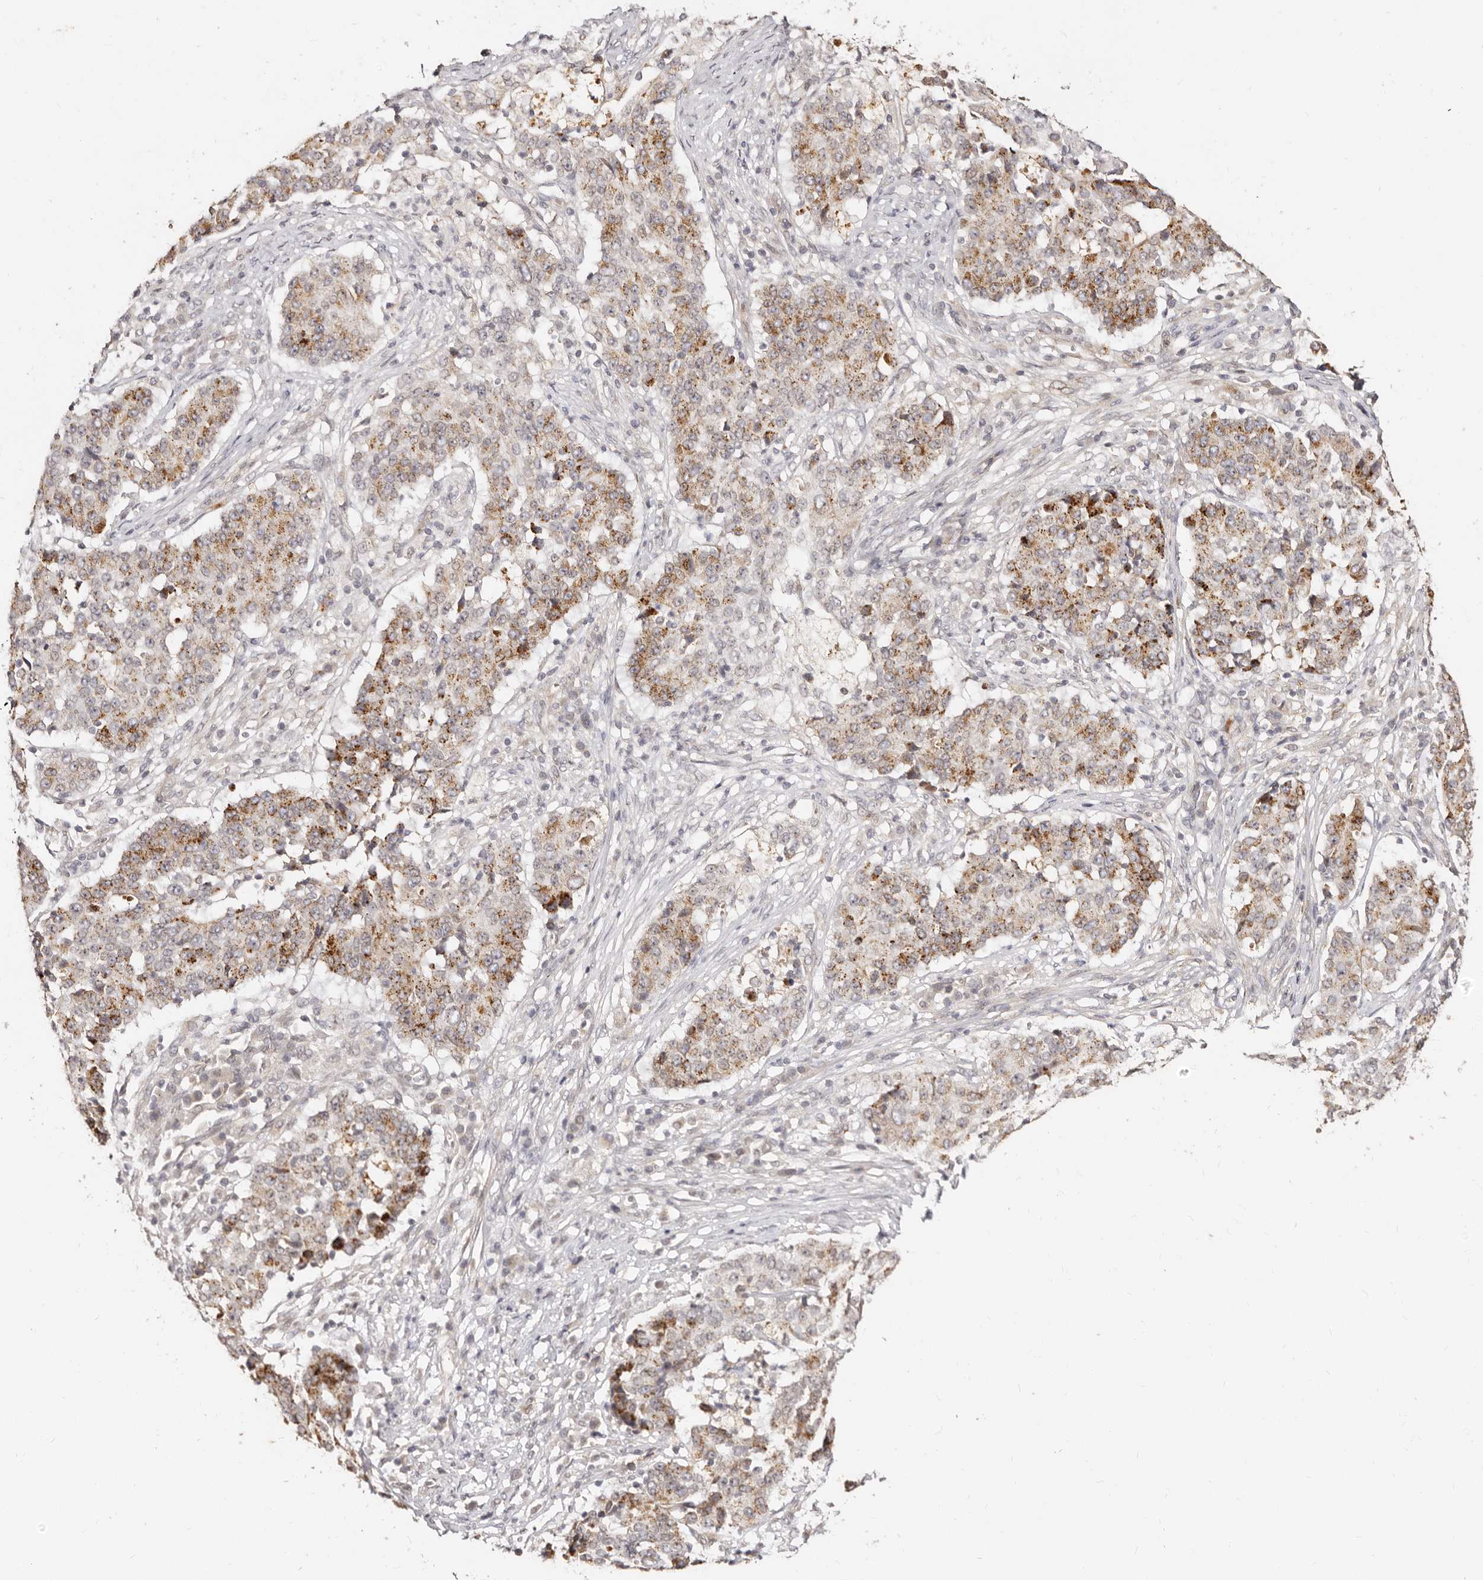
{"staining": {"intensity": "moderate", "quantity": ">75%", "location": "cytoplasmic/membranous"}, "tissue": "stomach cancer", "cell_type": "Tumor cells", "image_type": "cancer", "snomed": [{"axis": "morphology", "description": "Adenocarcinoma, NOS"}, {"axis": "topography", "description": "Stomach"}], "caption": "Adenocarcinoma (stomach) was stained to show a protein in brown. There is medium levels of moderate cytoplasmic/membranous staining in about >75% of tumor cells. The protein is stained brown, and the nuclei are stained in blue (DAB (3,3'-diaminobenzidine) IHC with brightfield microscopy, high magnification).", "gene": "LCORL", "patient": {"sex": "male", "age": 59}}